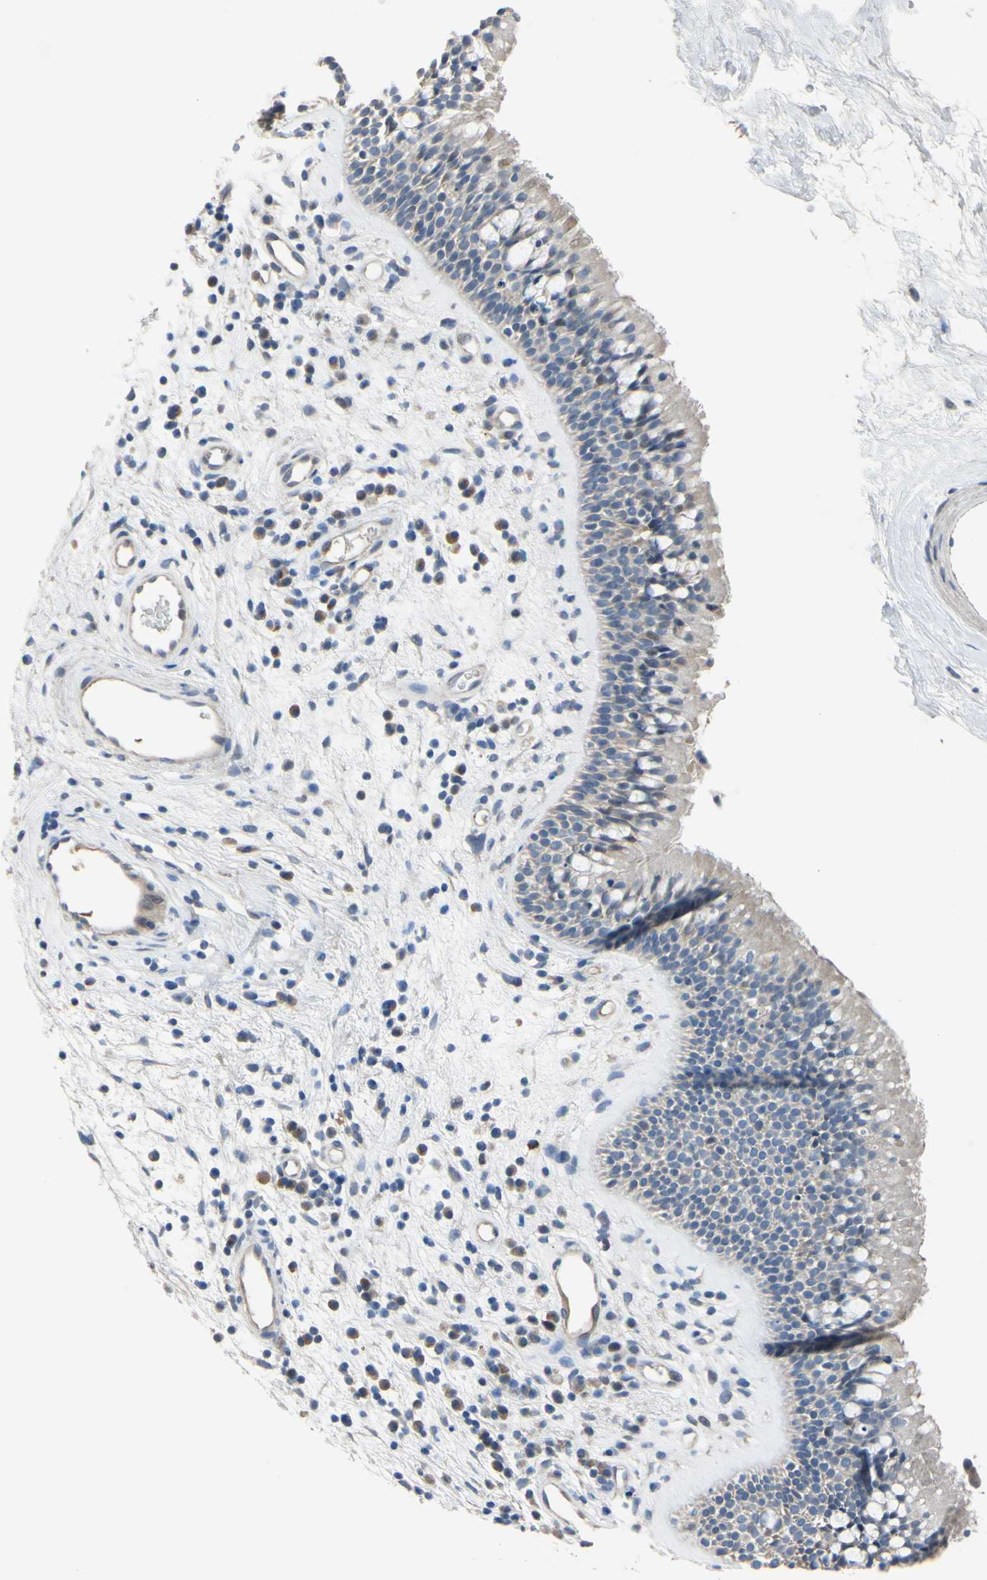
{"staining": {"intensity": "negative", "quantity": "none", "location": "none"}, "tissue": "nasopharynx", "cell_type": "Respiratory epithelial cells", "image_type": "normal", "snomed": [{"axis": "morphology", "description": "Normal tissue, NOS"}, {"axis": "morphology", "description": "Inflammation, NOS"}, {"axis": "topography", "description": "Nasopharynx"}], "caption": "Nasopharynx stained for a protein using immunohistochemistry (IHC) shows no staining respiratory epithelial cells.", "gene": "LHX9", "patient": {"sex": "male", "age": 48}}